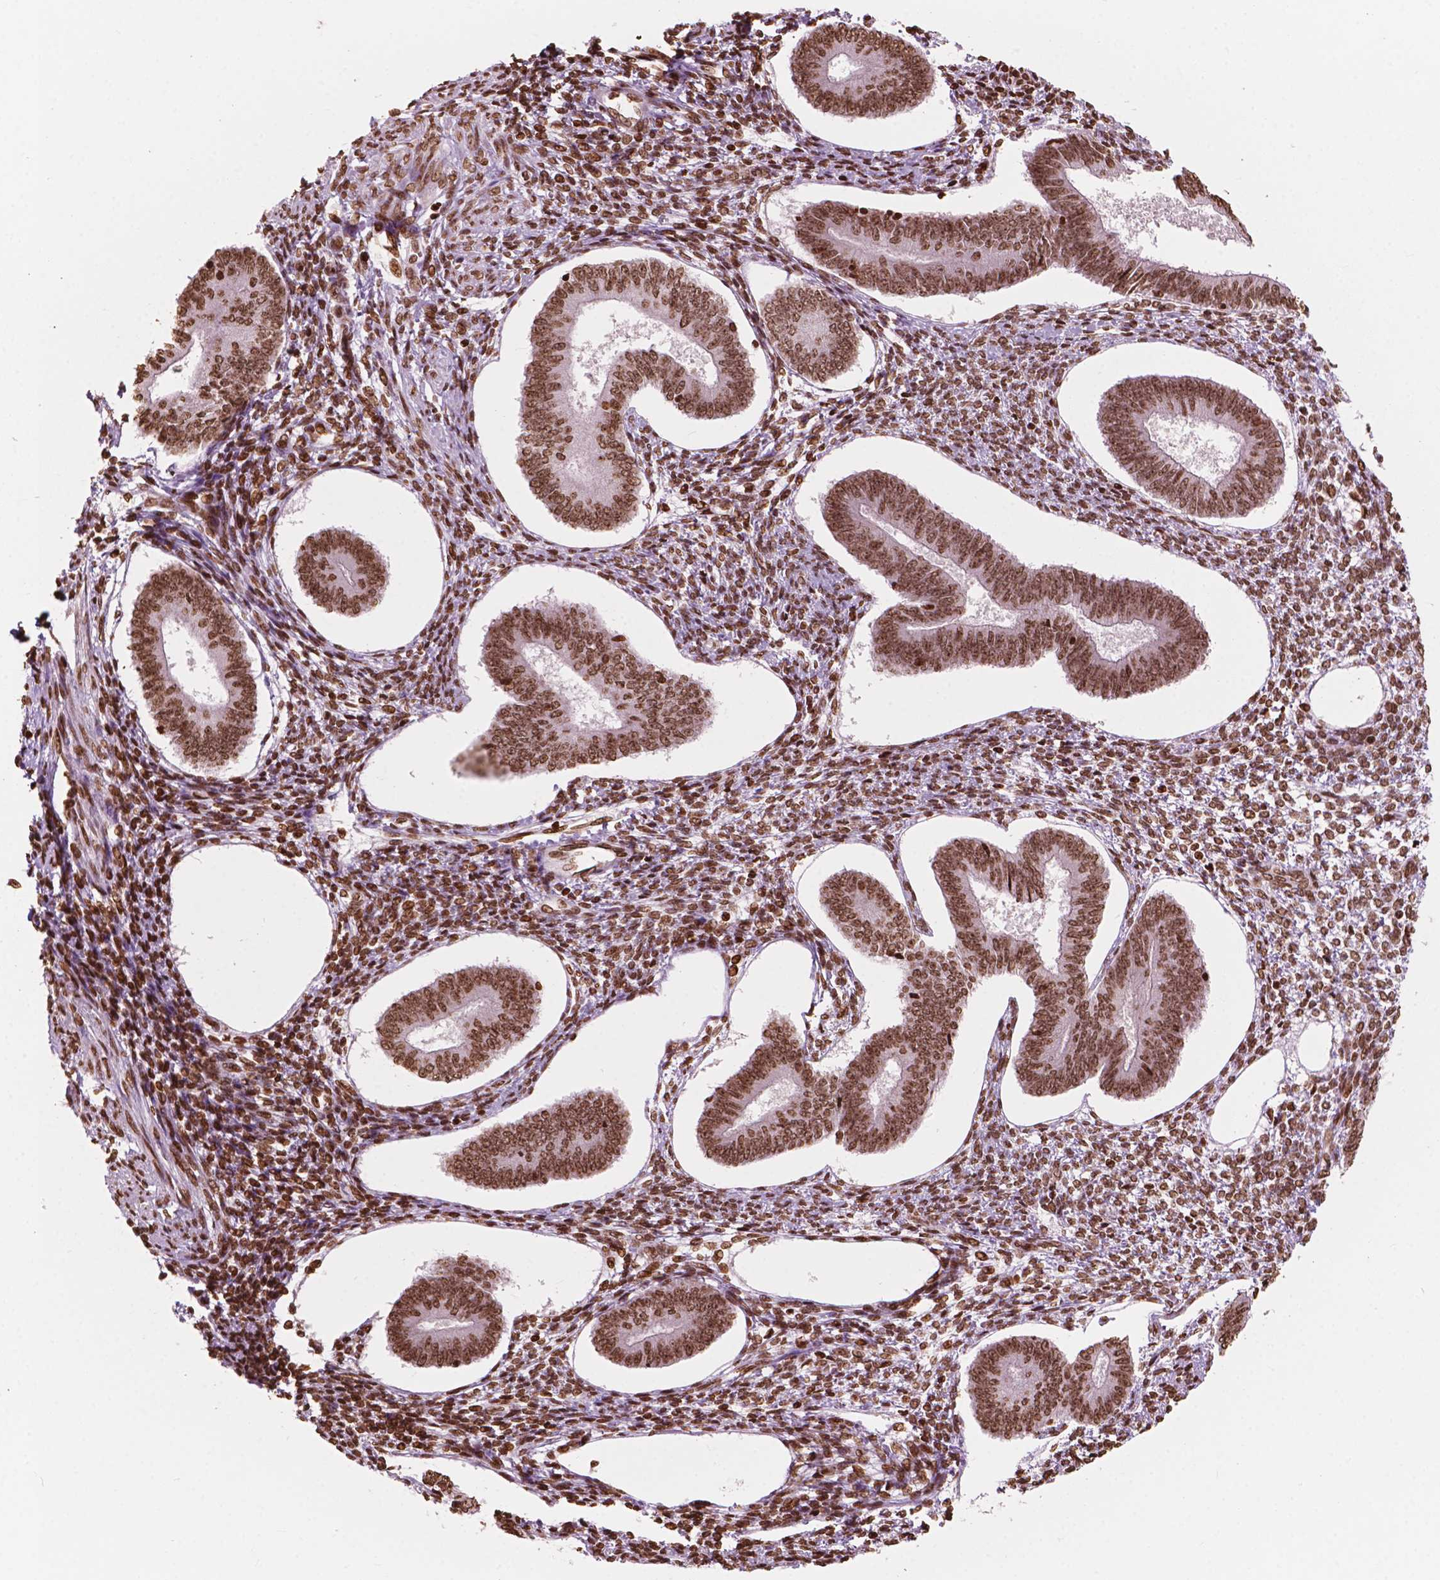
{"staining": {"intensity": "moderate", "quantity": ">75%", "location": "nuclear"}, "tissue": "endometrium", "cell_type": "Cells in endometrial stroma", "image_type": "normal", "snomed": [{"axis": "morphology", "description": "Normal tissue, NOS"}, {"axis": "topography", "description": "Endometrium"}], "caption": "Immunohistochemical staining of unremarkable human endometrium demonstrates moderate nuclear protein expression in about >75% of cells in endometrial stroma. (brown staining indicates protein expression, while blue staining denotes nuclei).", "gene": "H3C7", "patient": {"sex": "female", "age": 42}}